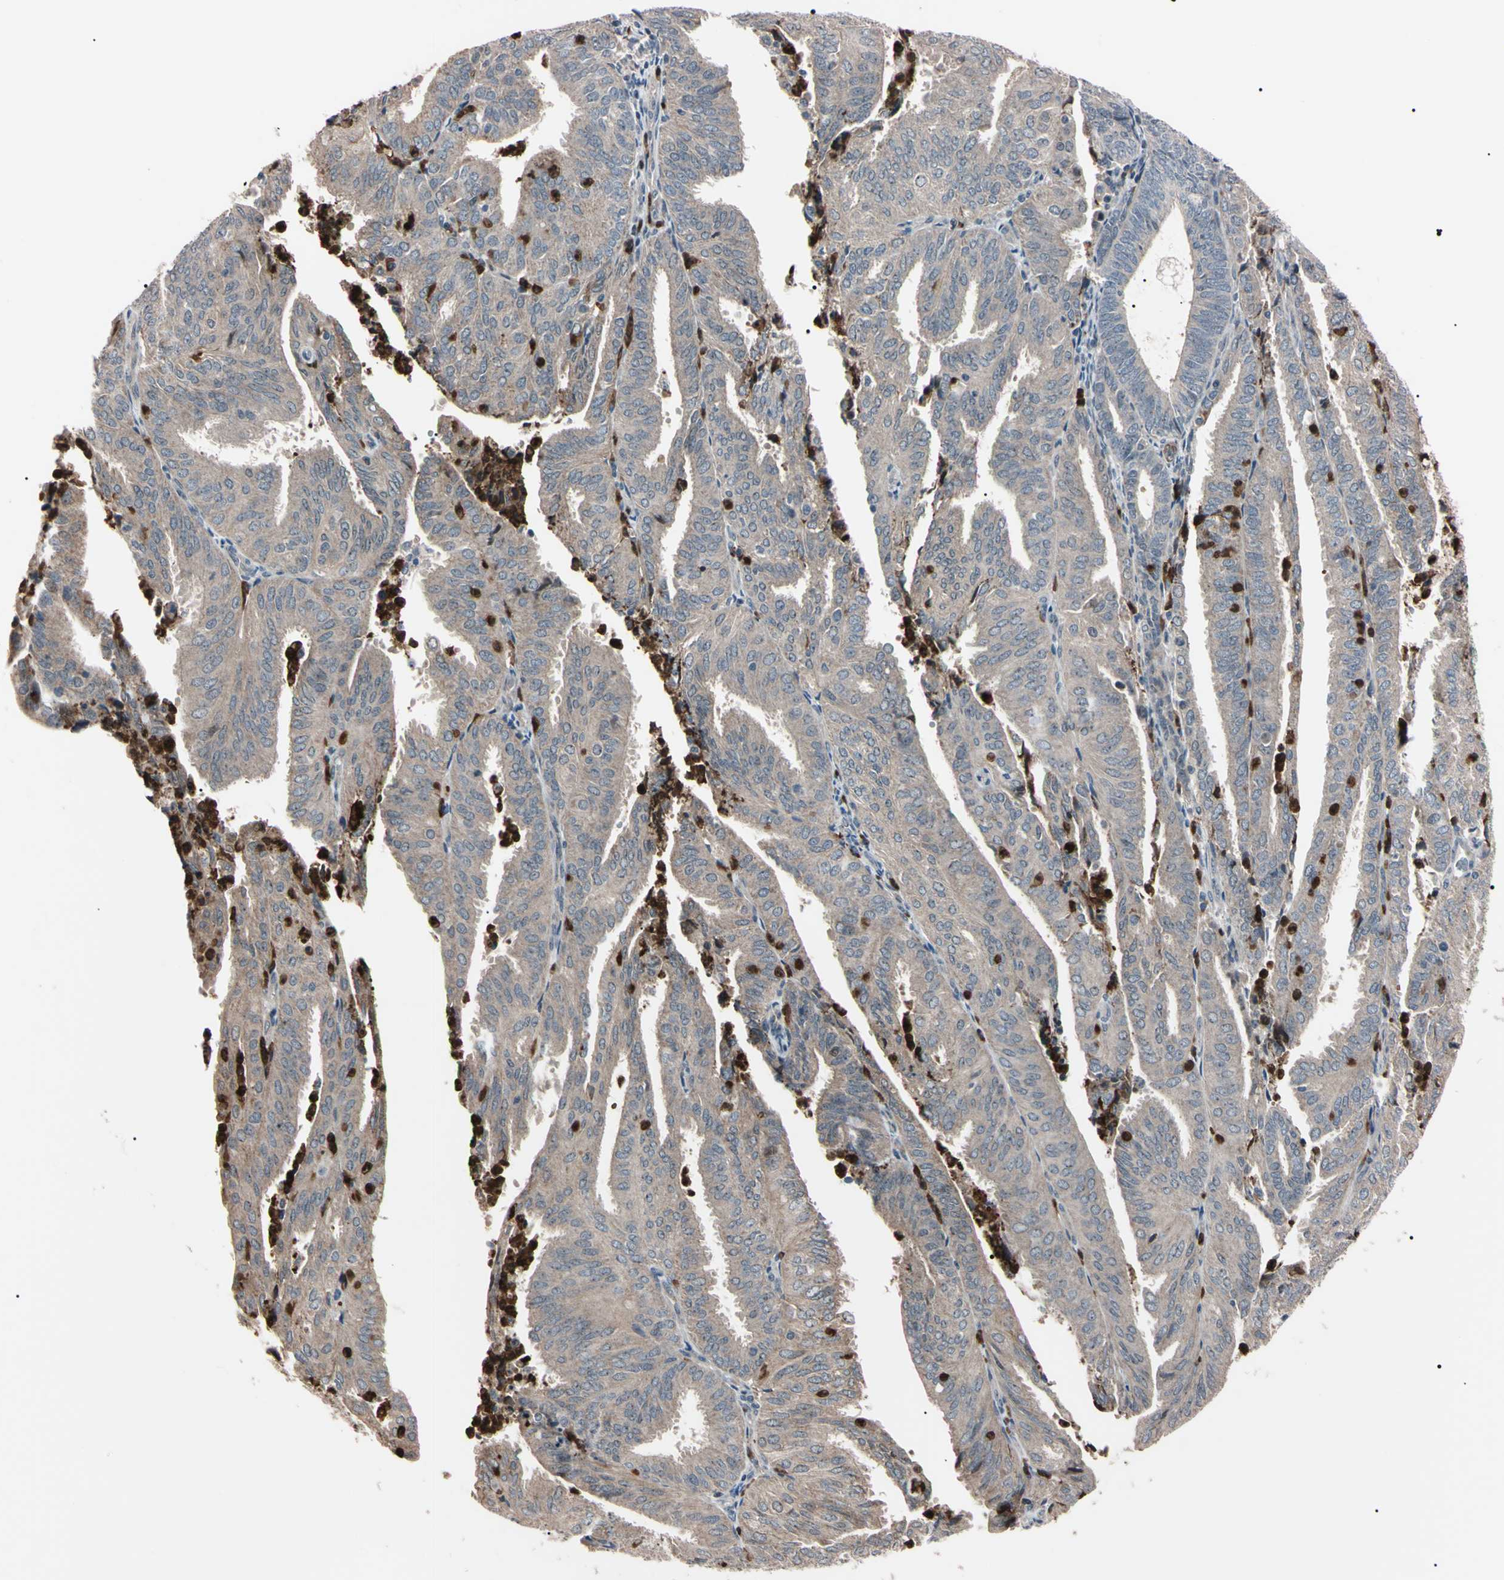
{"staining": {"intensity": "strong", "quantity": "<25%", "location": "cytoplasmic/membranous,nuclear"}, "tissue": "endometrial cancer", "cell_type": "Tumor cells", "image_type": "cancer", "snomed": [{"axis": "morphology", "description": "Adenocarcinoma, NOS"}, {"axis": "topography", "description": "Uterus"}], "caption": "Endometrial adenocarcinoma stained with a protein marker shows strong staining in tumor cells.", "gene": "TRAF5", "patient": {"sex": "female", "age": 60}}